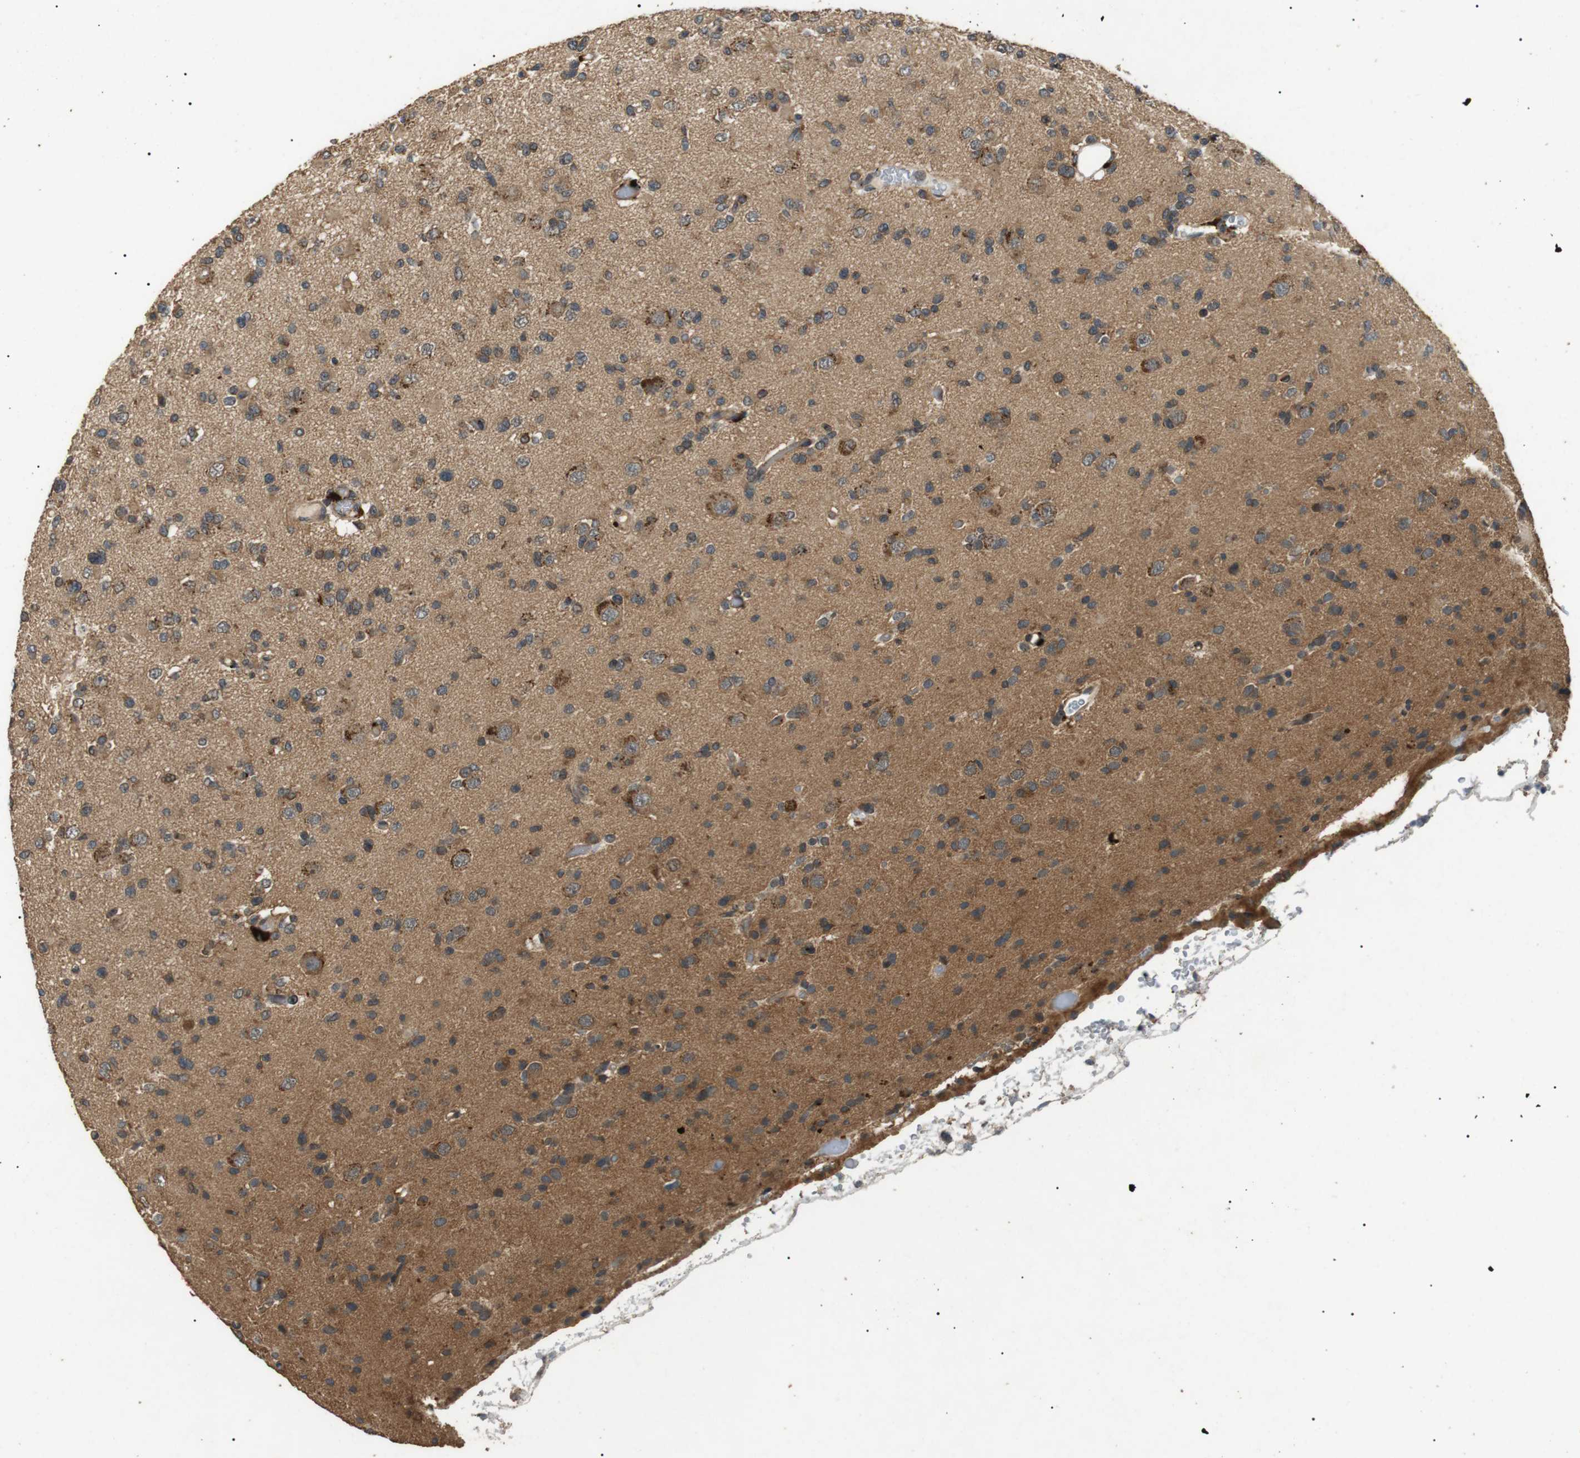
{"staining": {"intensity": "moderate", "quantity": ">75%", "location": "cytoplasmic/membranous"}, "tissue": "glioma", "cell_type": "Tumor cells", "image_type": "cancer", "snomed": [{"axis": "morphology", "description": "Glioma, malignant, Low grade"}, {"axis": "topography", "description": "Brain"}], "caption": "Moderate cytoplasmic/membranous expression for a protein is present in approximately >75% of tumor cells of malignant glioma (low-grade) using IHC.", "gene": "TBC1D15", "patient": {"sex": "female", "age": 22}}